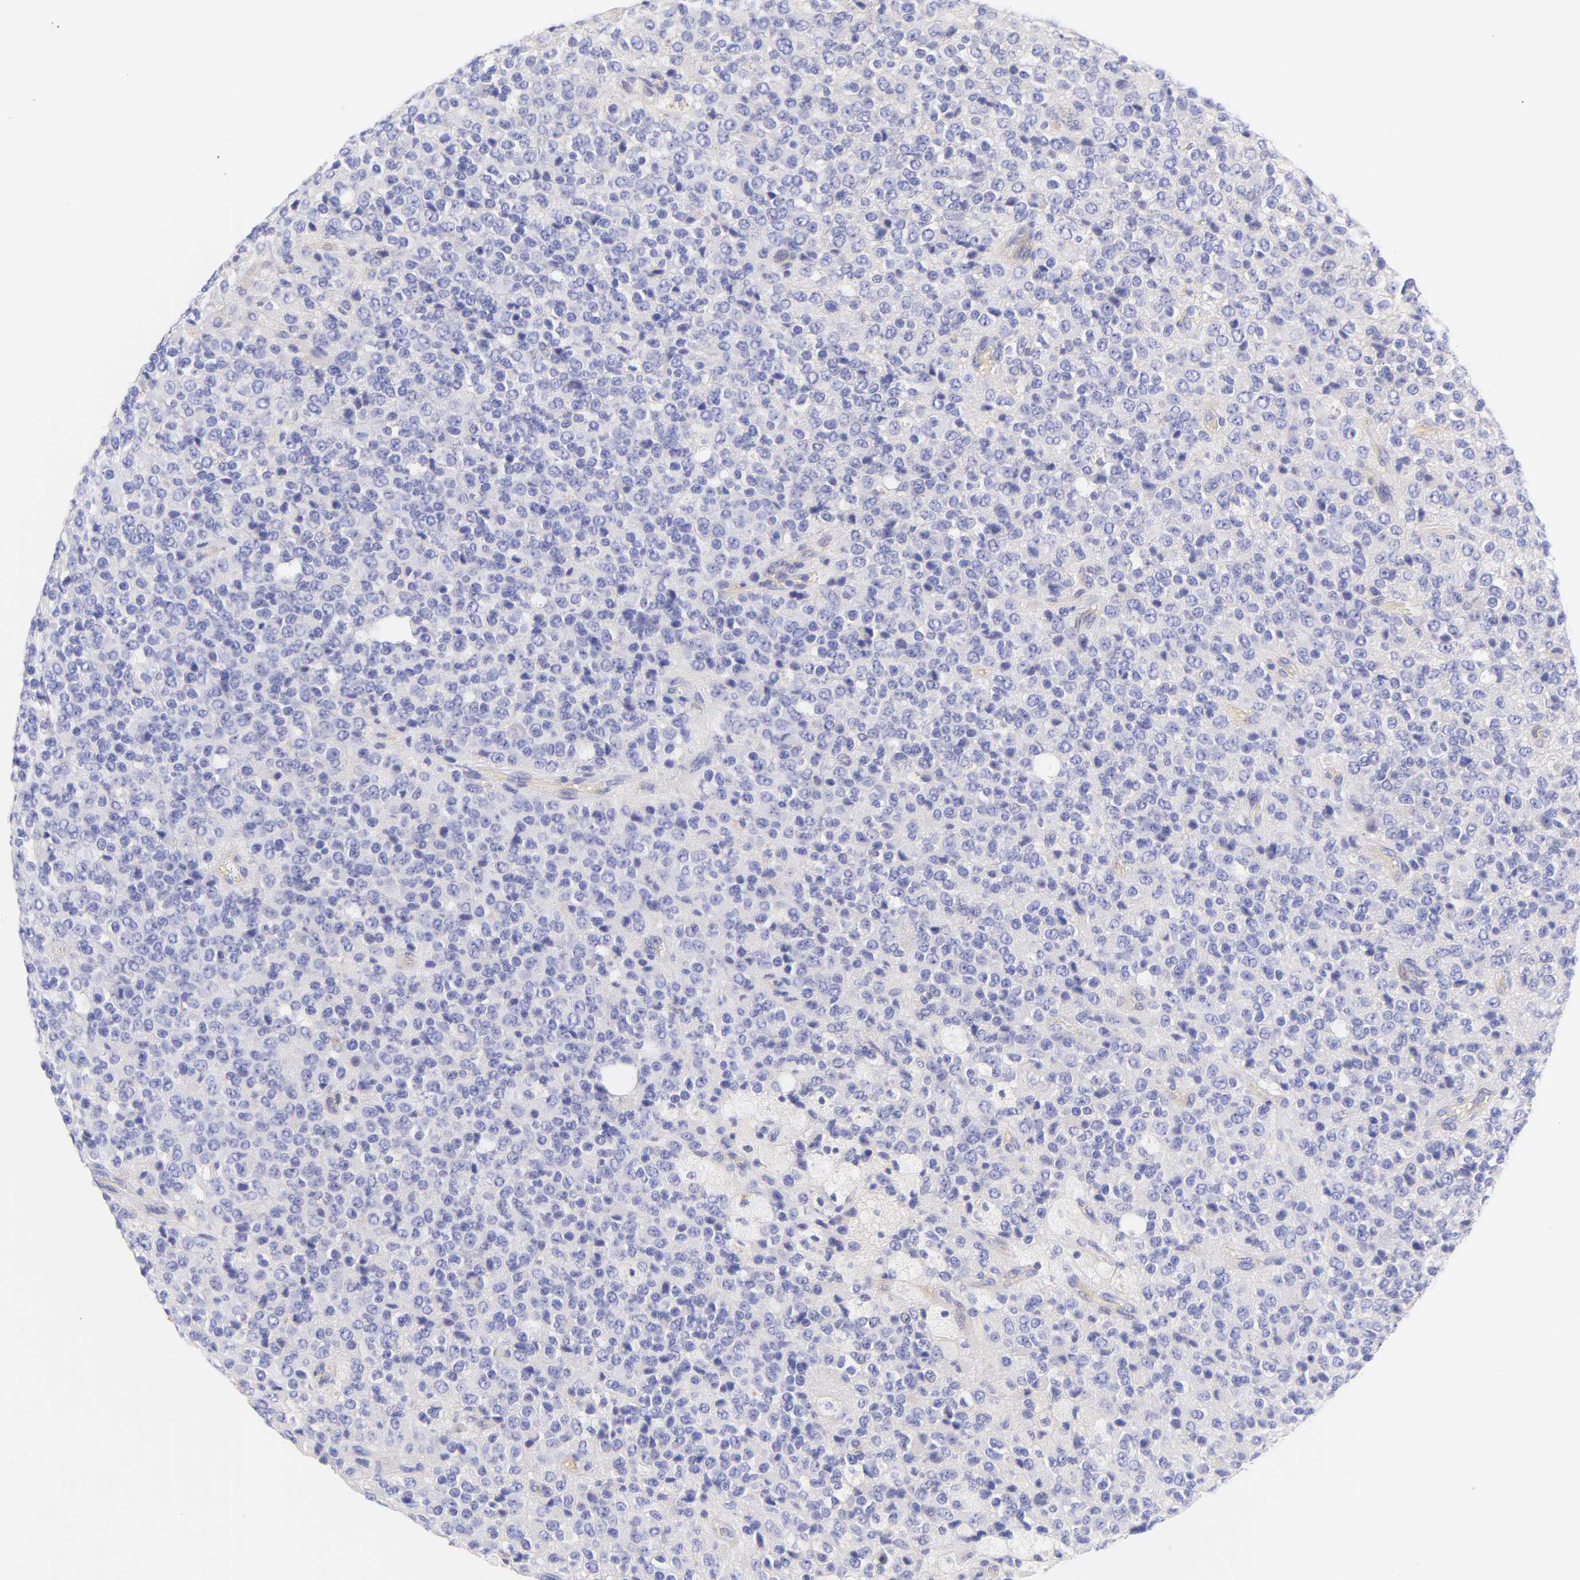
{"staining": {"intensity": "negative", "quantity": "none", "location": "none"}, "tissue": "glioma", "cell_type": "Tumor cells", "image_type": "cancer", "snomed": [{"axis": "morphology", "description": "Glioma, malignant, High grade"}, {"axis": "topography", "description": "pancreas cauda"}], "caption": "Tumor cells show no significant protein expression in glioma. Nuclei are stained in blue.", "gene": "FRMPD3", "patient": {"sex": "male", "age": 60}}